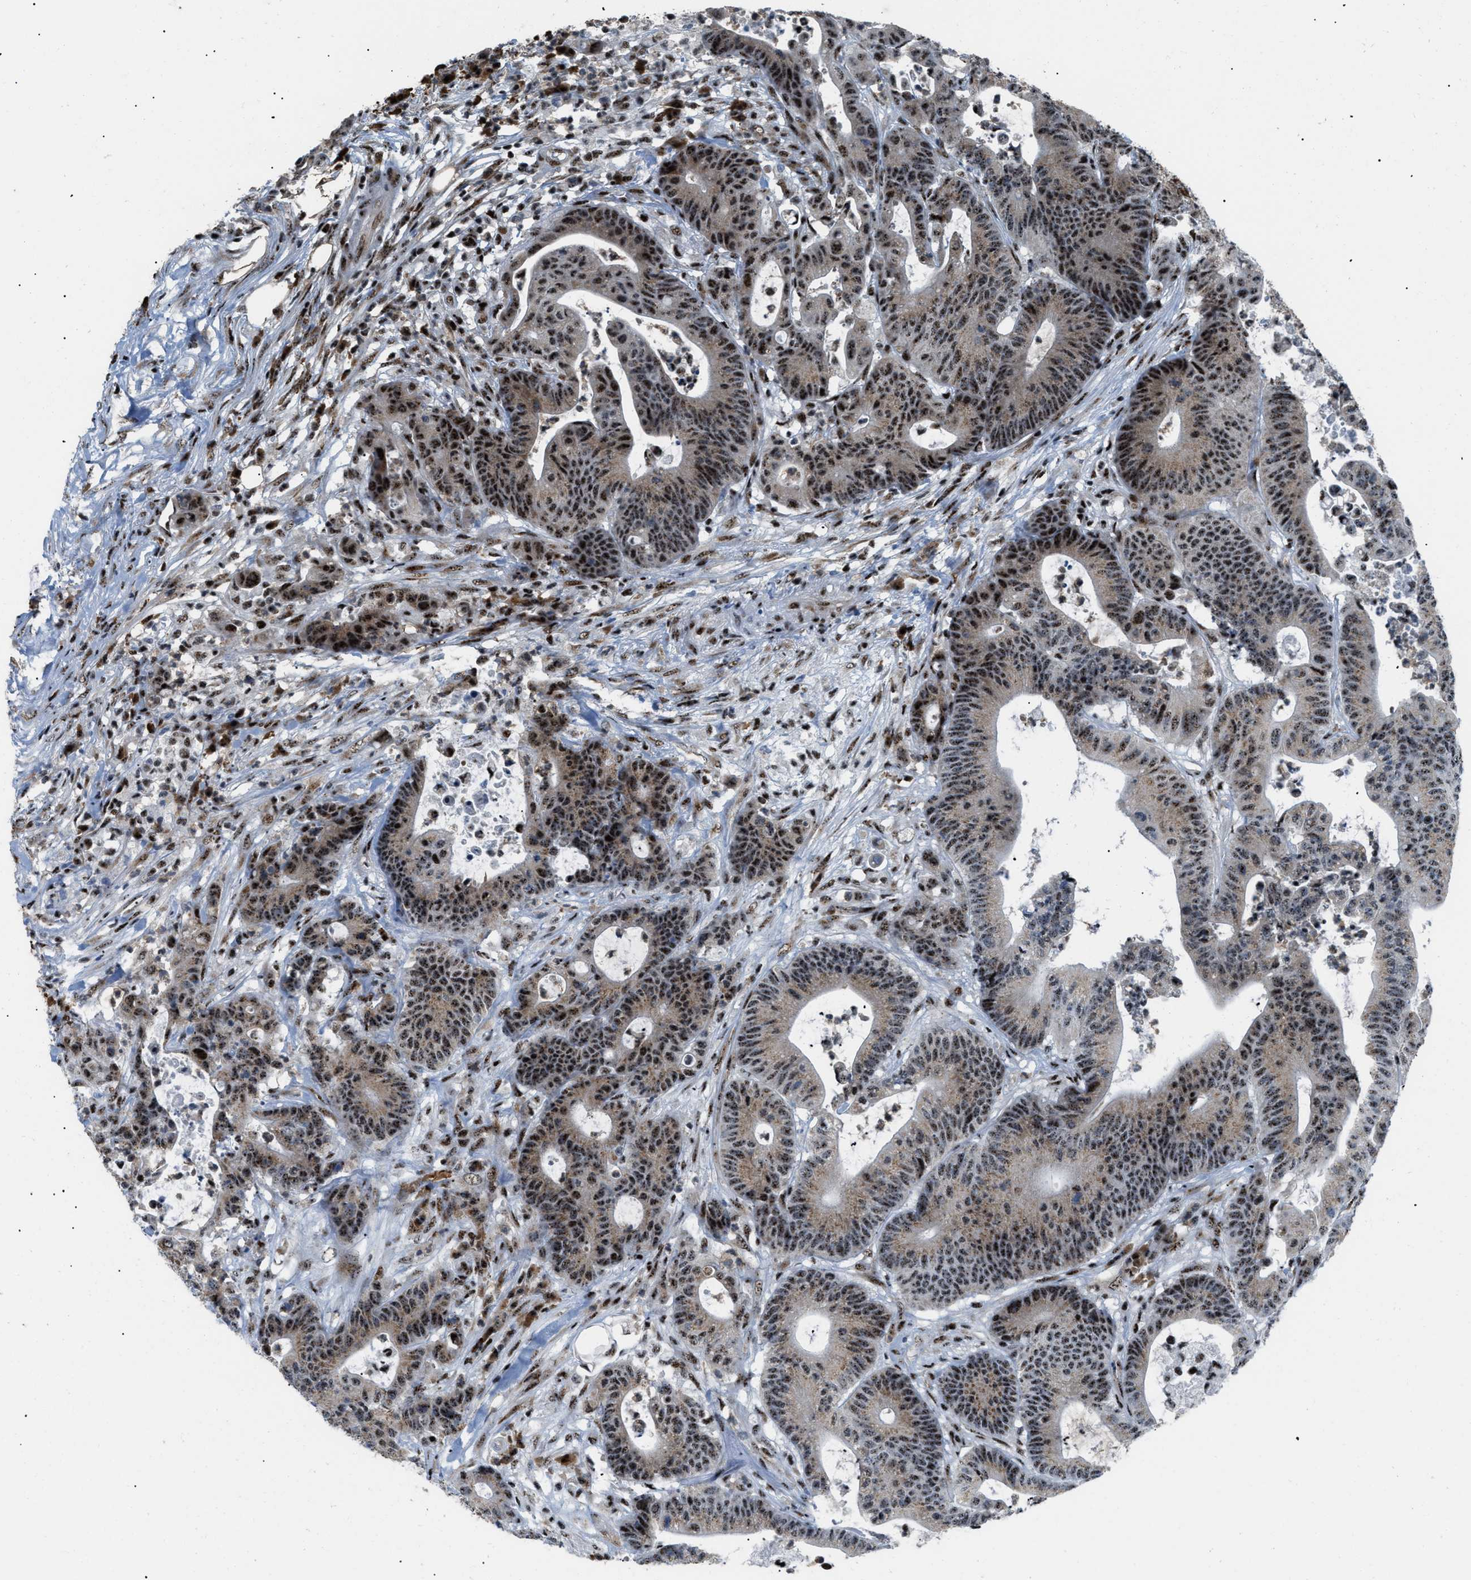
{"staining": {"intensity": "moderate", "quantity": ">75%", "location": "cytoplasmic/membranous,nuclear"}, "tissue": "colorectal cancer", "cell_type": "Tumor cells", "image_type": "cancer", "snomed": [{"axis": "morphology", "description": "Adenocarcinoma, NOS"}, {"axis": "topography", "description": "Colon"}], "caption": "Moderate cytoplasmic/membranous and nuclear positivity for a protein is present in about >75% of tumor cells of colorectal adenocarcinoma using immunohistochemistry (IHC).", "gene": "CDR2", "patient": {"sex": "female", "age": 84}}